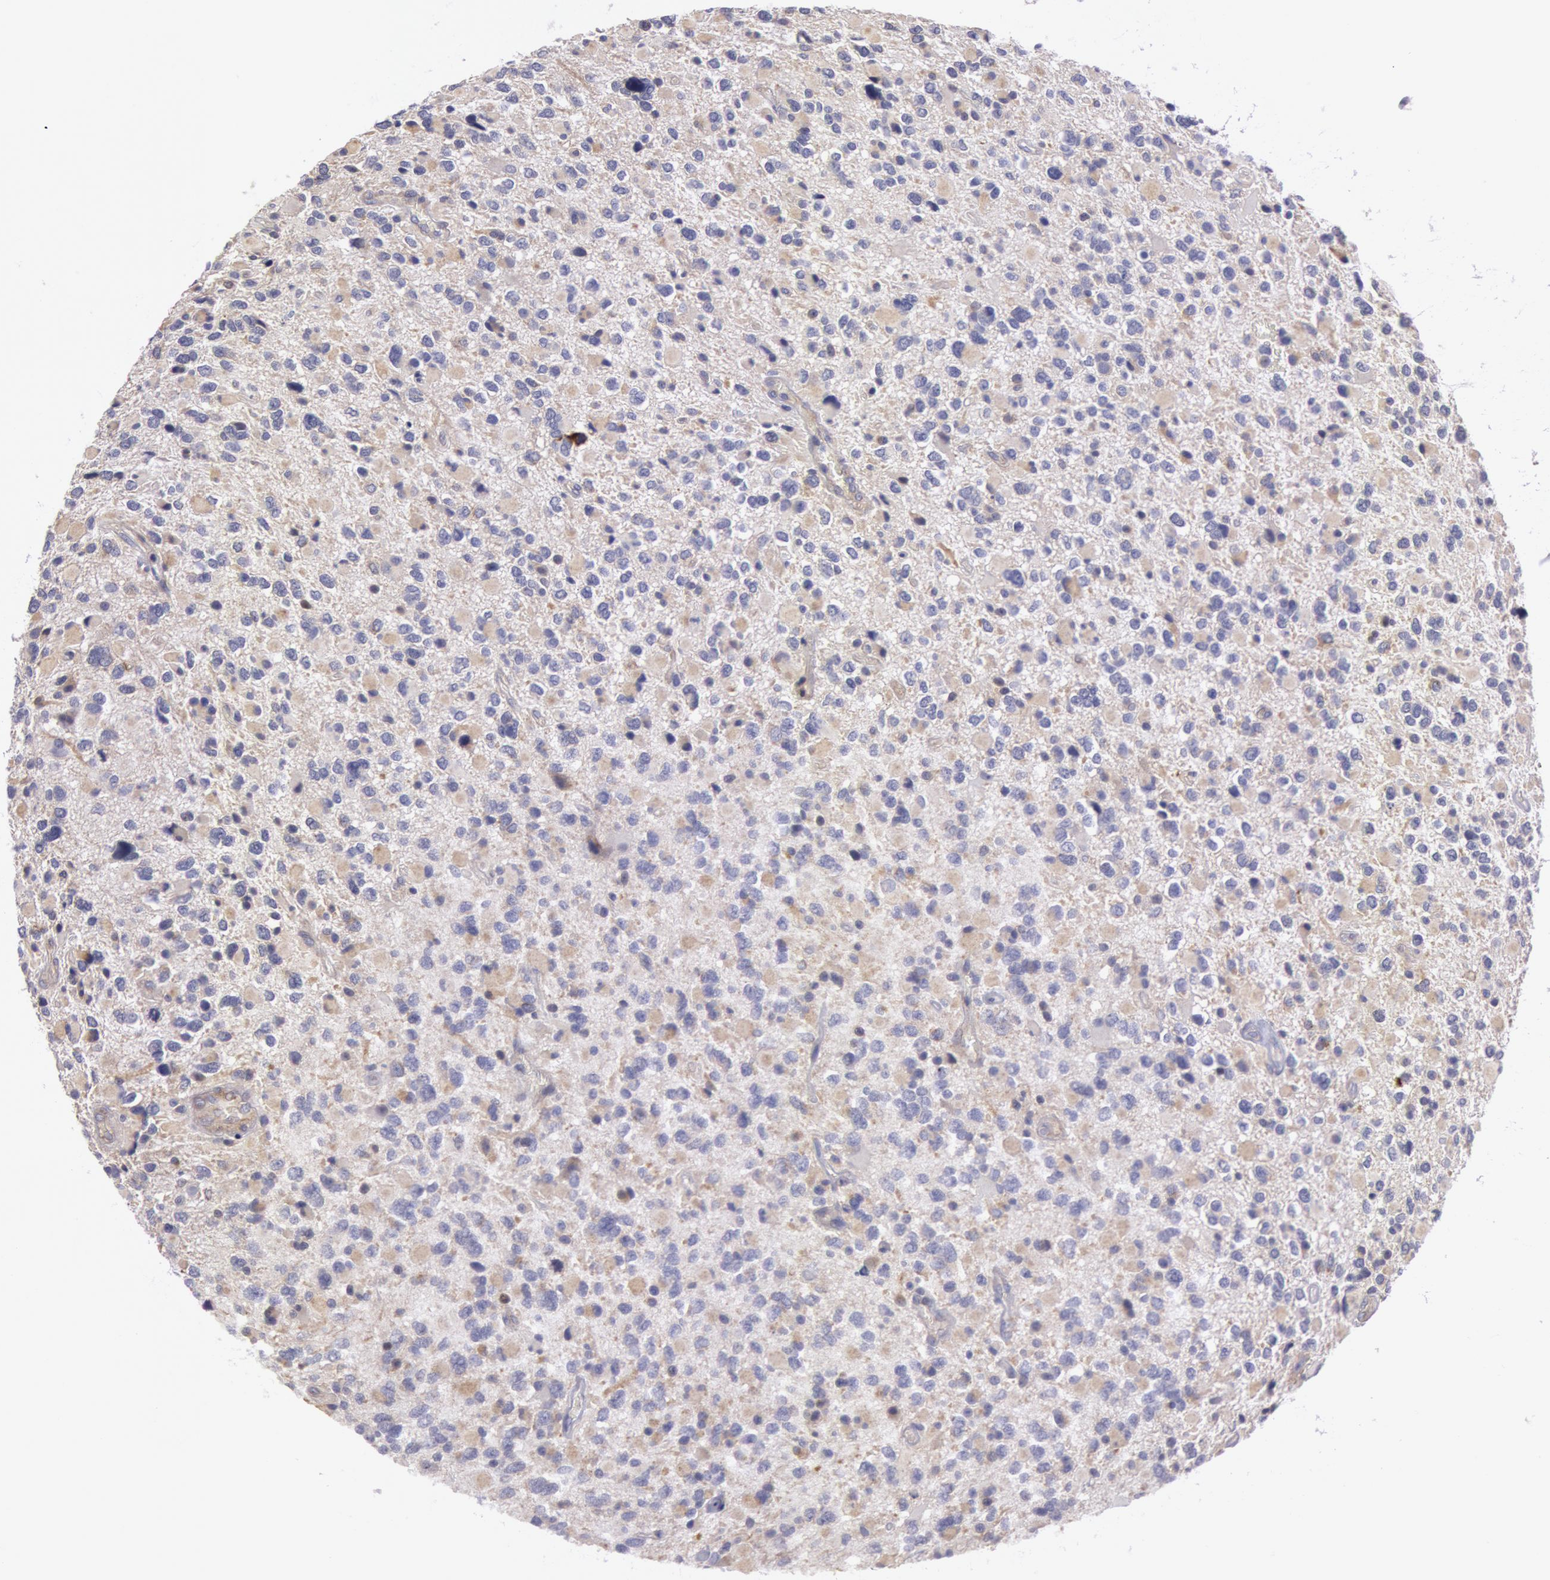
{"staining": {"intensity": "negative", "quantity": "none", "location": "none"}, "tissue": "glioma", "cell_type": "Tumor cells", "image_type": "cancer", "snomed": [{"axis": "morphology", "description": "Glioma, malignant, High grade"}, {"axis": "topography", "description": "Brain"}], "caption": "This is an IHC histopathology image of glioma. There is no staining in tumor cells.", "gene": "AMOTL1", "patient": {"sex": "female", "age": 37}}